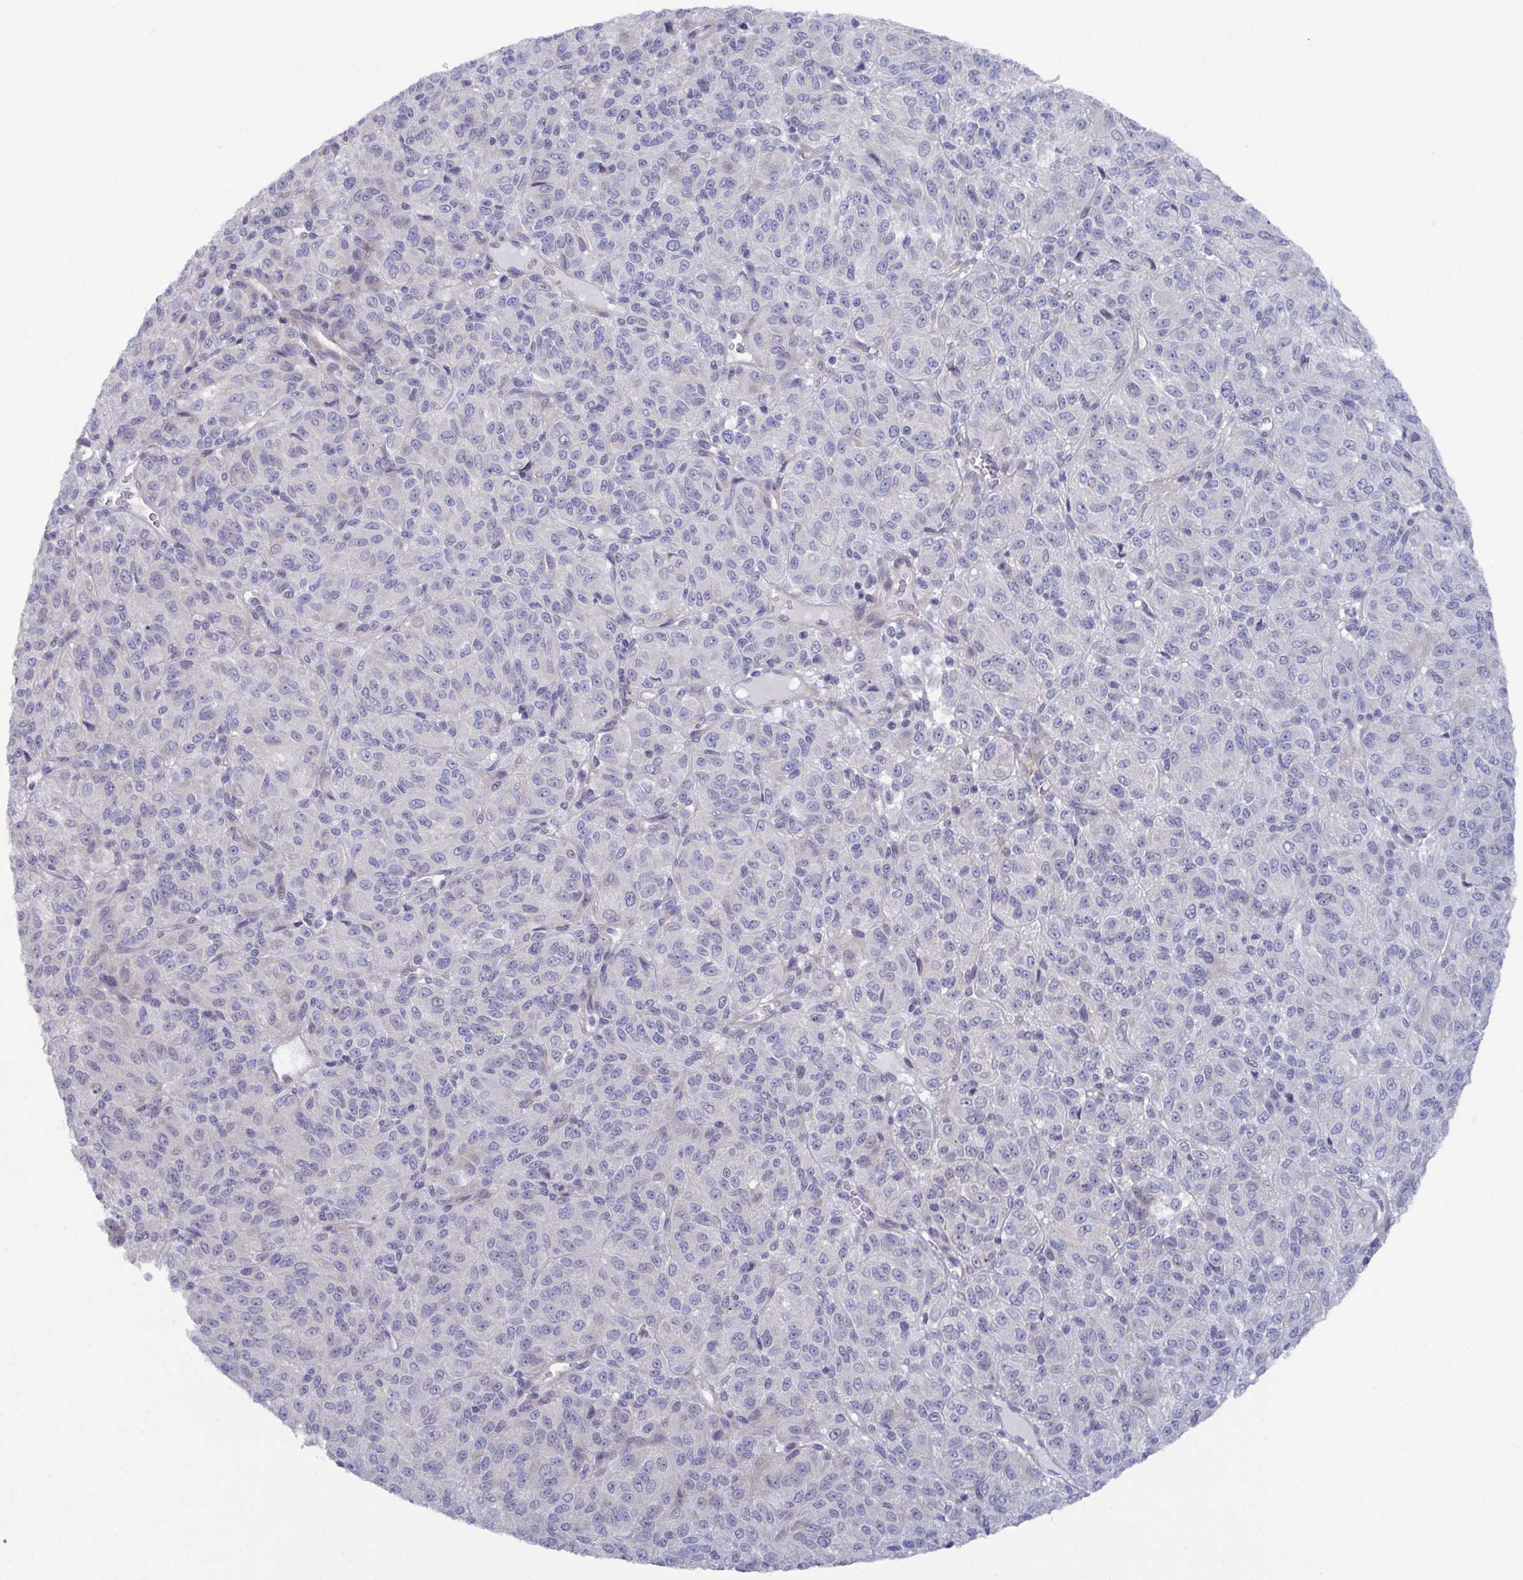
{"staining": {"intensity": "negative", "quantity": "none", "location": "none"}, "tissue": "melanoma", "cell_type": "Tumor cells", "image_type": "cancer", "snomed": [{"axis": "morphology", "description": "Malignant melanoma, Metastatic site"}, {"axis": "topography", "description": "Brain"}], "caption": "This is an immunohistochemistry photomicrograph of melanoma. There is no staining in tumor cells.", "gene": "GLDC", "patient": {"sex": "female", "age": 56}}